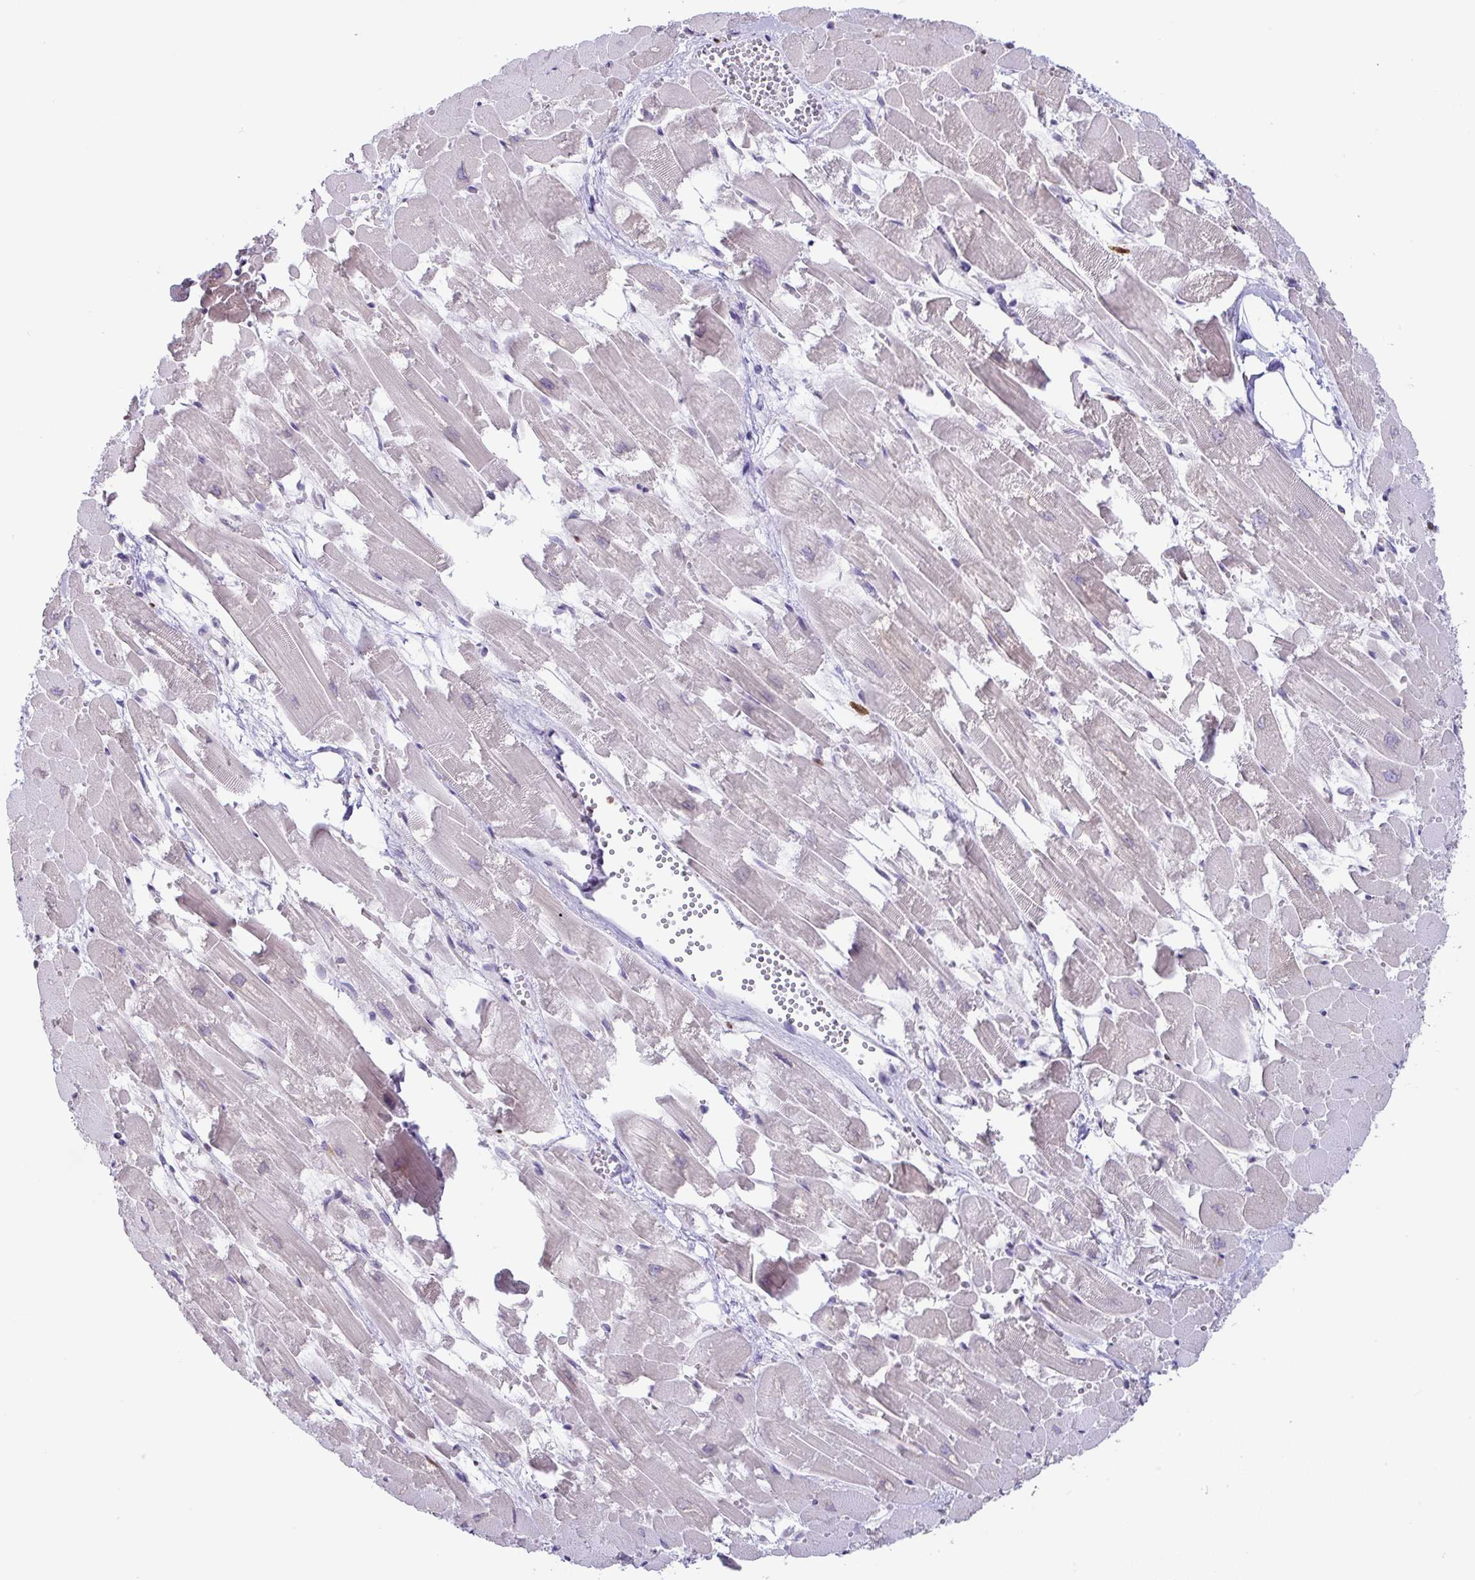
{"staining": {"intensity": "moderate", "quantity": "25%-75%", "location": "nuclear"}, "tissue": "heart muscle", "cell_type": "Cardiomyocytes", "image_type": "normal", "snomed": [{"axis": "morphology", "description": "Normal tissue, NOS"}, {"axis": "topography", "description": "Heart"}], "caption": "Cardiomyocytes demonstrate medium levels of moderate nuclear expression in about 25%-75% of cells in normal heart muscle.", "gene": "BTBD10", "patient": {"sex": "female", "age": 52}}